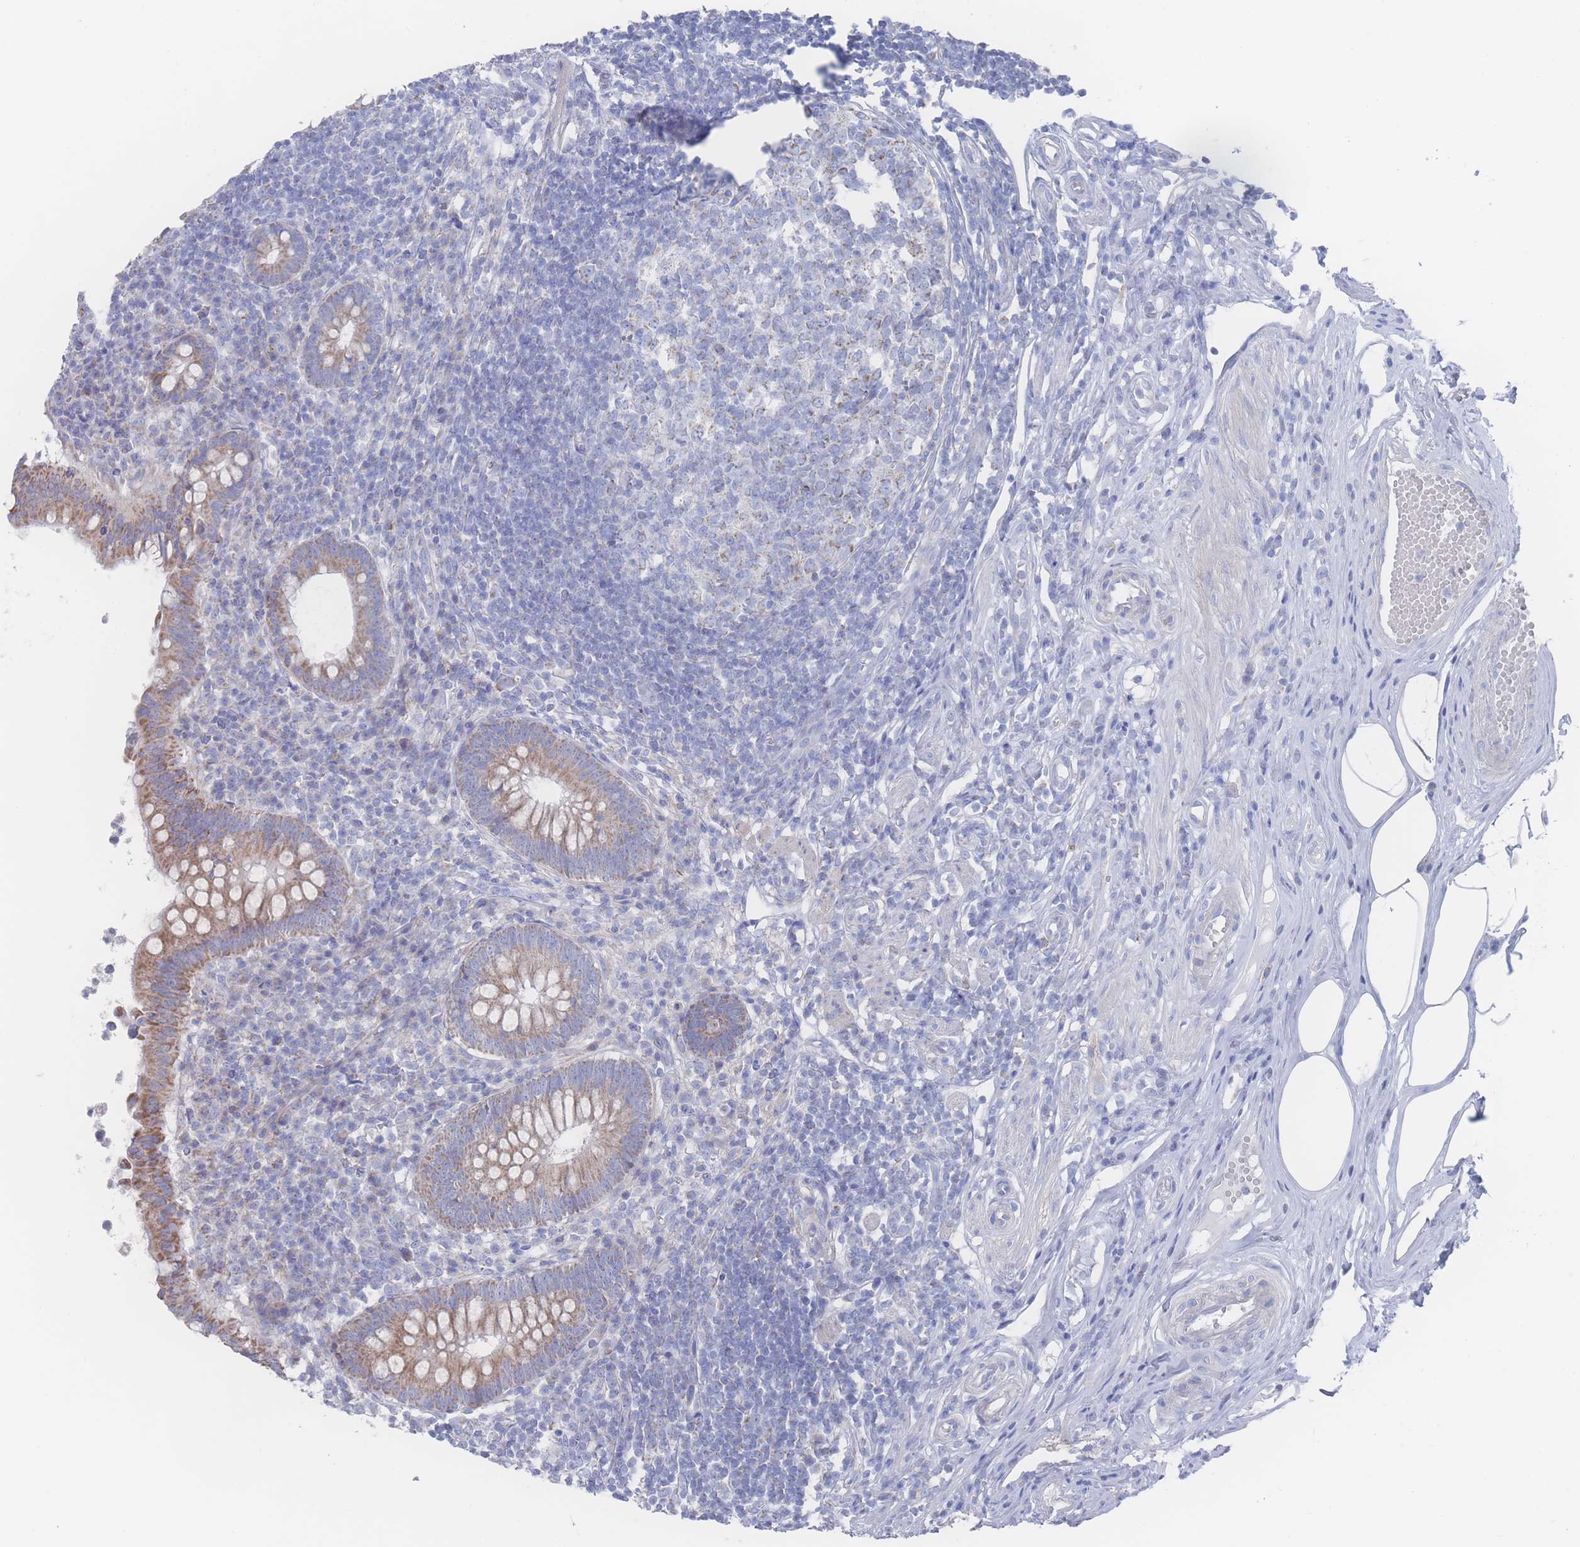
{"staining": {"intensity": "moderate", "quantity": ">75%", "location": "cytoplasmic/membranous"}, "tissue": "appendix", "cell_type": "Glandular cells", "image_type": "normal", "snomed": [{"axis": "morphology", "description": "Normal tissue, NOS"}, {"axis": "topography", "description": "Appendix"}], "caption": "Immunohistochemistry image of unremarkable appendix: human appendix stained using immunohistochemistry (IHC) reveals medium levels of moderate protein expression localized specifically in the cytoplasmic/membranous of glandular cells, appearing as a cytoplasmic/membranous brown color.", "gene": "SNPH", "patient": {"sex": "female", "age": 56}}